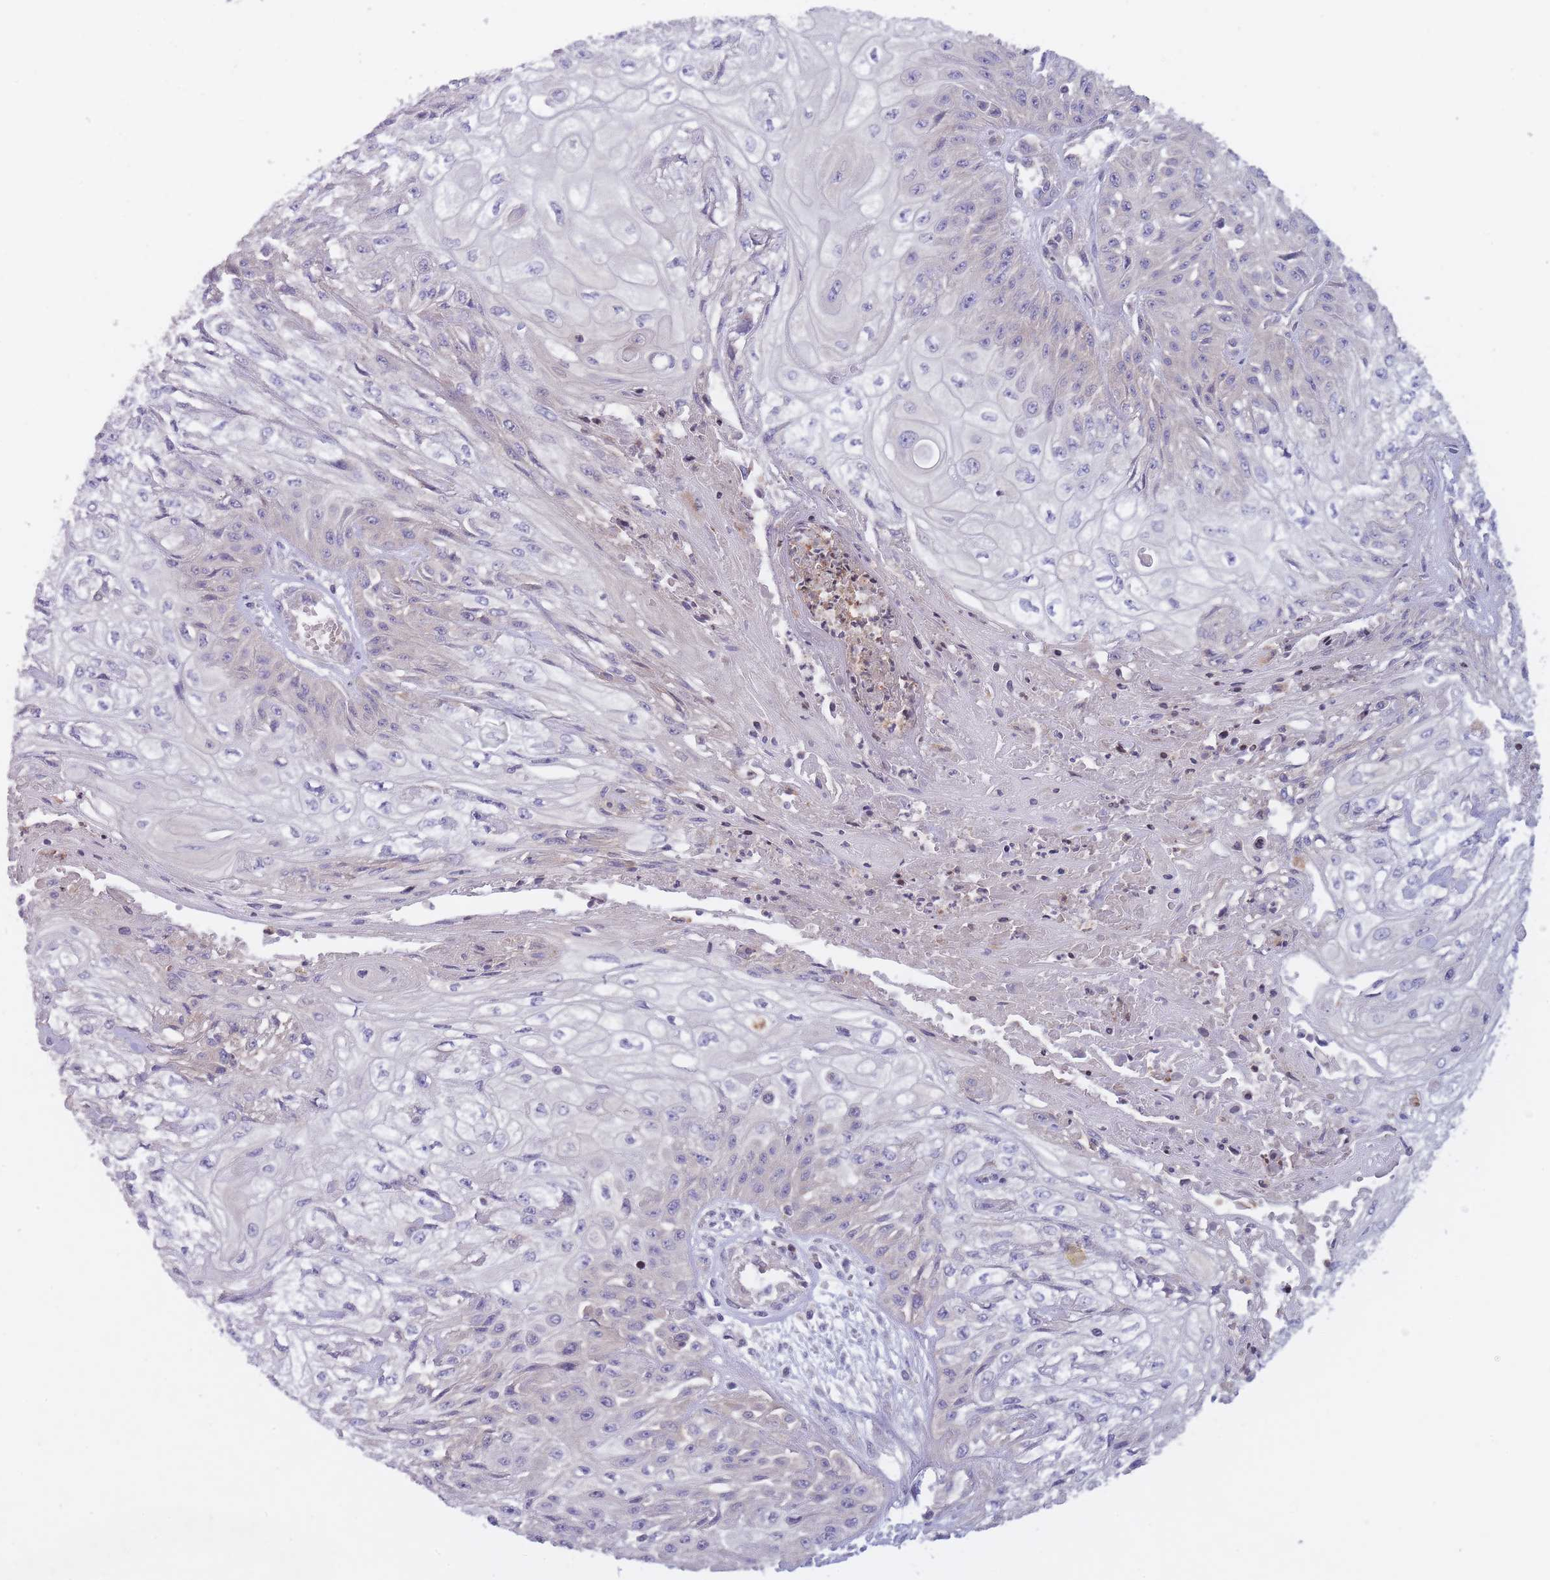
{"staining": {"intensity": "negative", "quantity": "none", "location": "none"}, "tissue": "skin cancer", "cell_type": "Tumor cells", "image_type": "cancer", "snomed": [{"axis": "morphology", "description": "Squamous cell carcinoma, NOS"}, {"axis": "morphology", "description": "Squamous cell carcinoma, metastatic, NOS"}, {"axis": "topography", "description": "Skin"}, {"axis": "topography", "description": "Lymph node"}], "caption": "Immunohistochemistry (IHC) of skin metastatic squamous cell carcinoma reveals no positivity in tumor cells. (DAB immunohistochemistry (IHC), high magnification).", "gene": "SLC35F5", "patient": {"sex": "male", "age": 75}}